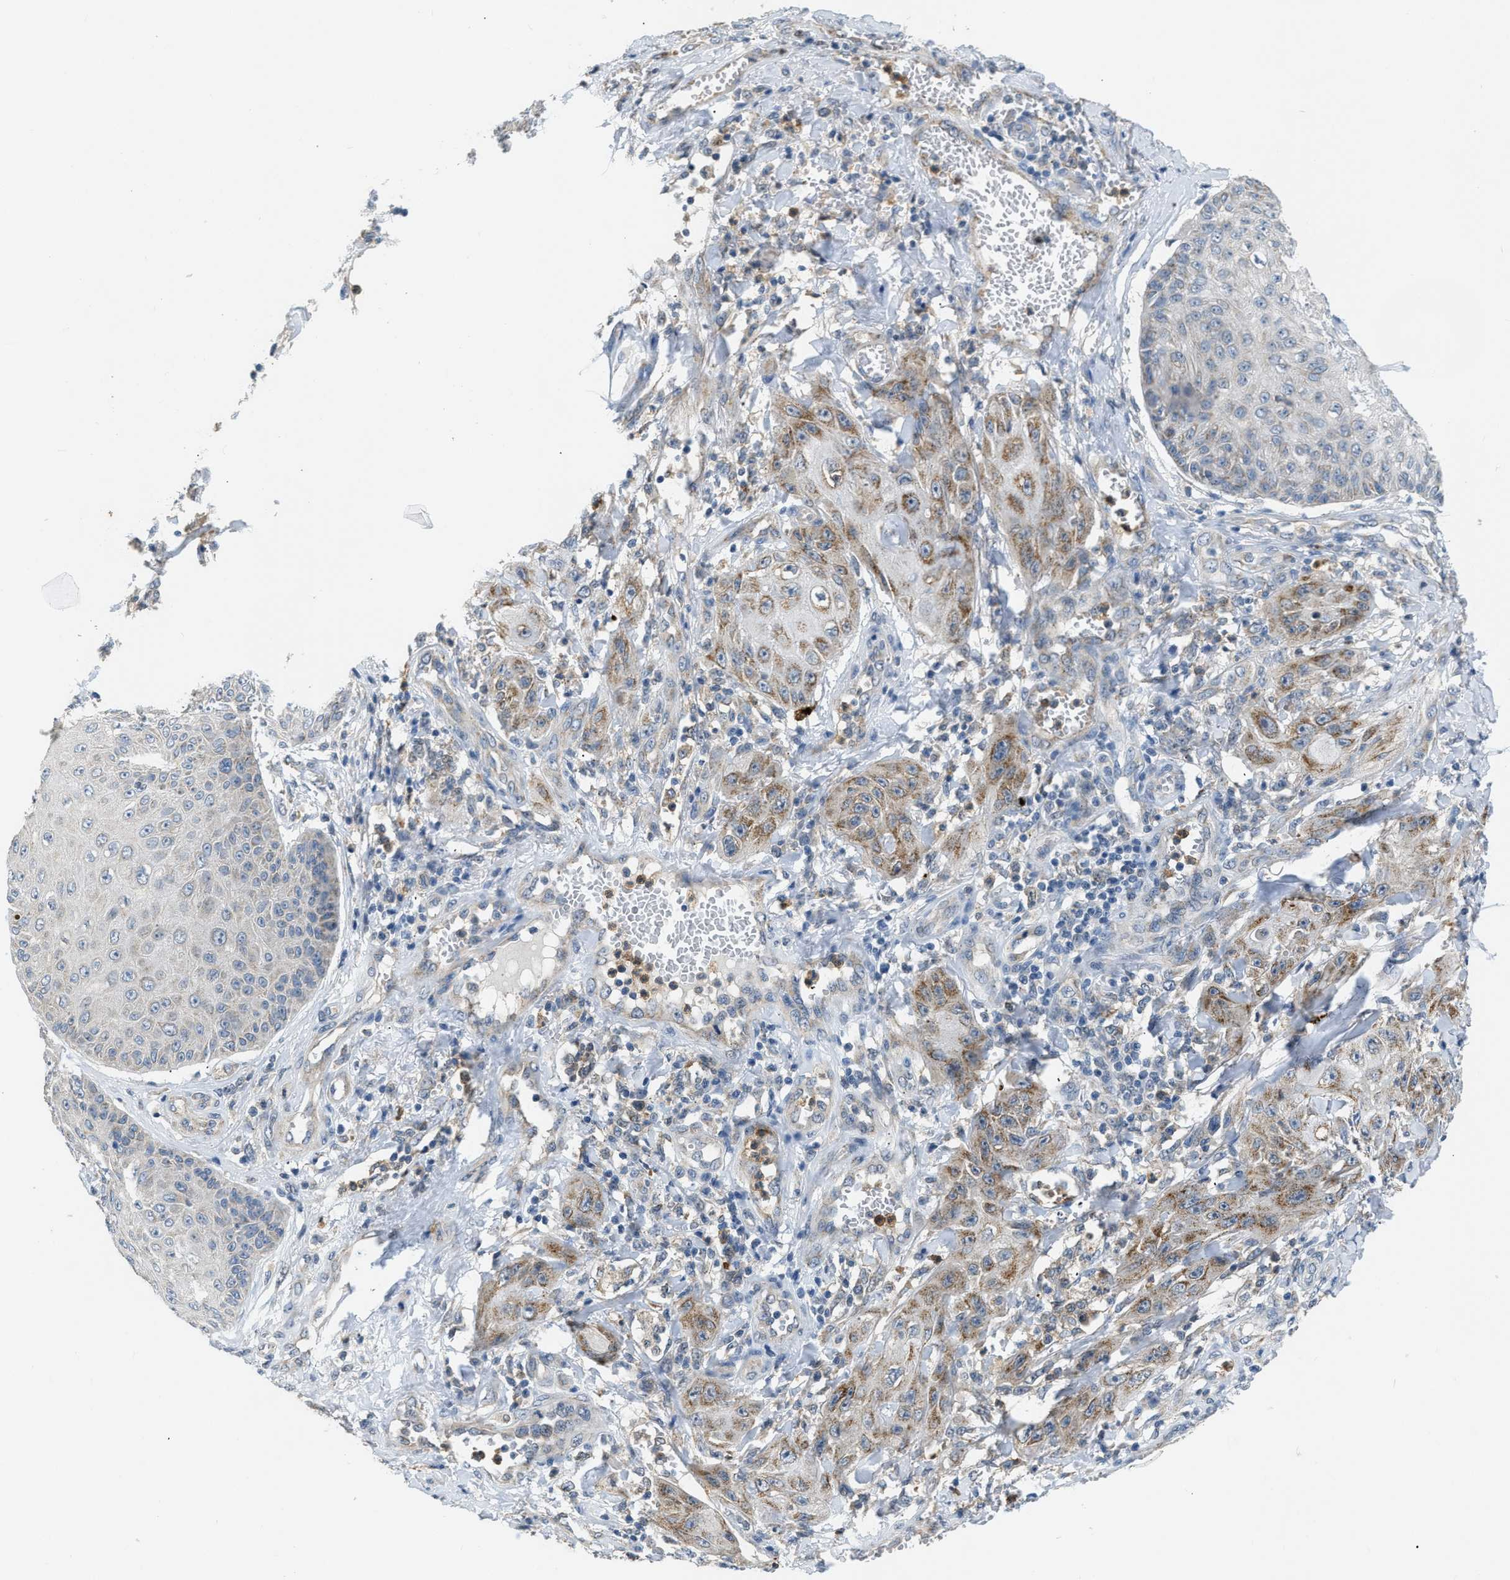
{"staining": {"intensity": "weak", "quantity": "<25%", "location": "cytoplasmic/membranous"}, "tissue": "skin cancer", "cell_type": "Tumor cells", "image_type": "cancer", "snomed": [{"axis": "morphology", "description": "Squamous cell carcinoma, NOS"}, {"axis": "topography", "description": "Skin"}], "caption": "Tumor cells are negative for protein expression in human squamous cell carcinoma (skin). (DAB IHC, high magnification).", "gene": "TOMM34", "patient": {"sex": "male", "age": 74}}